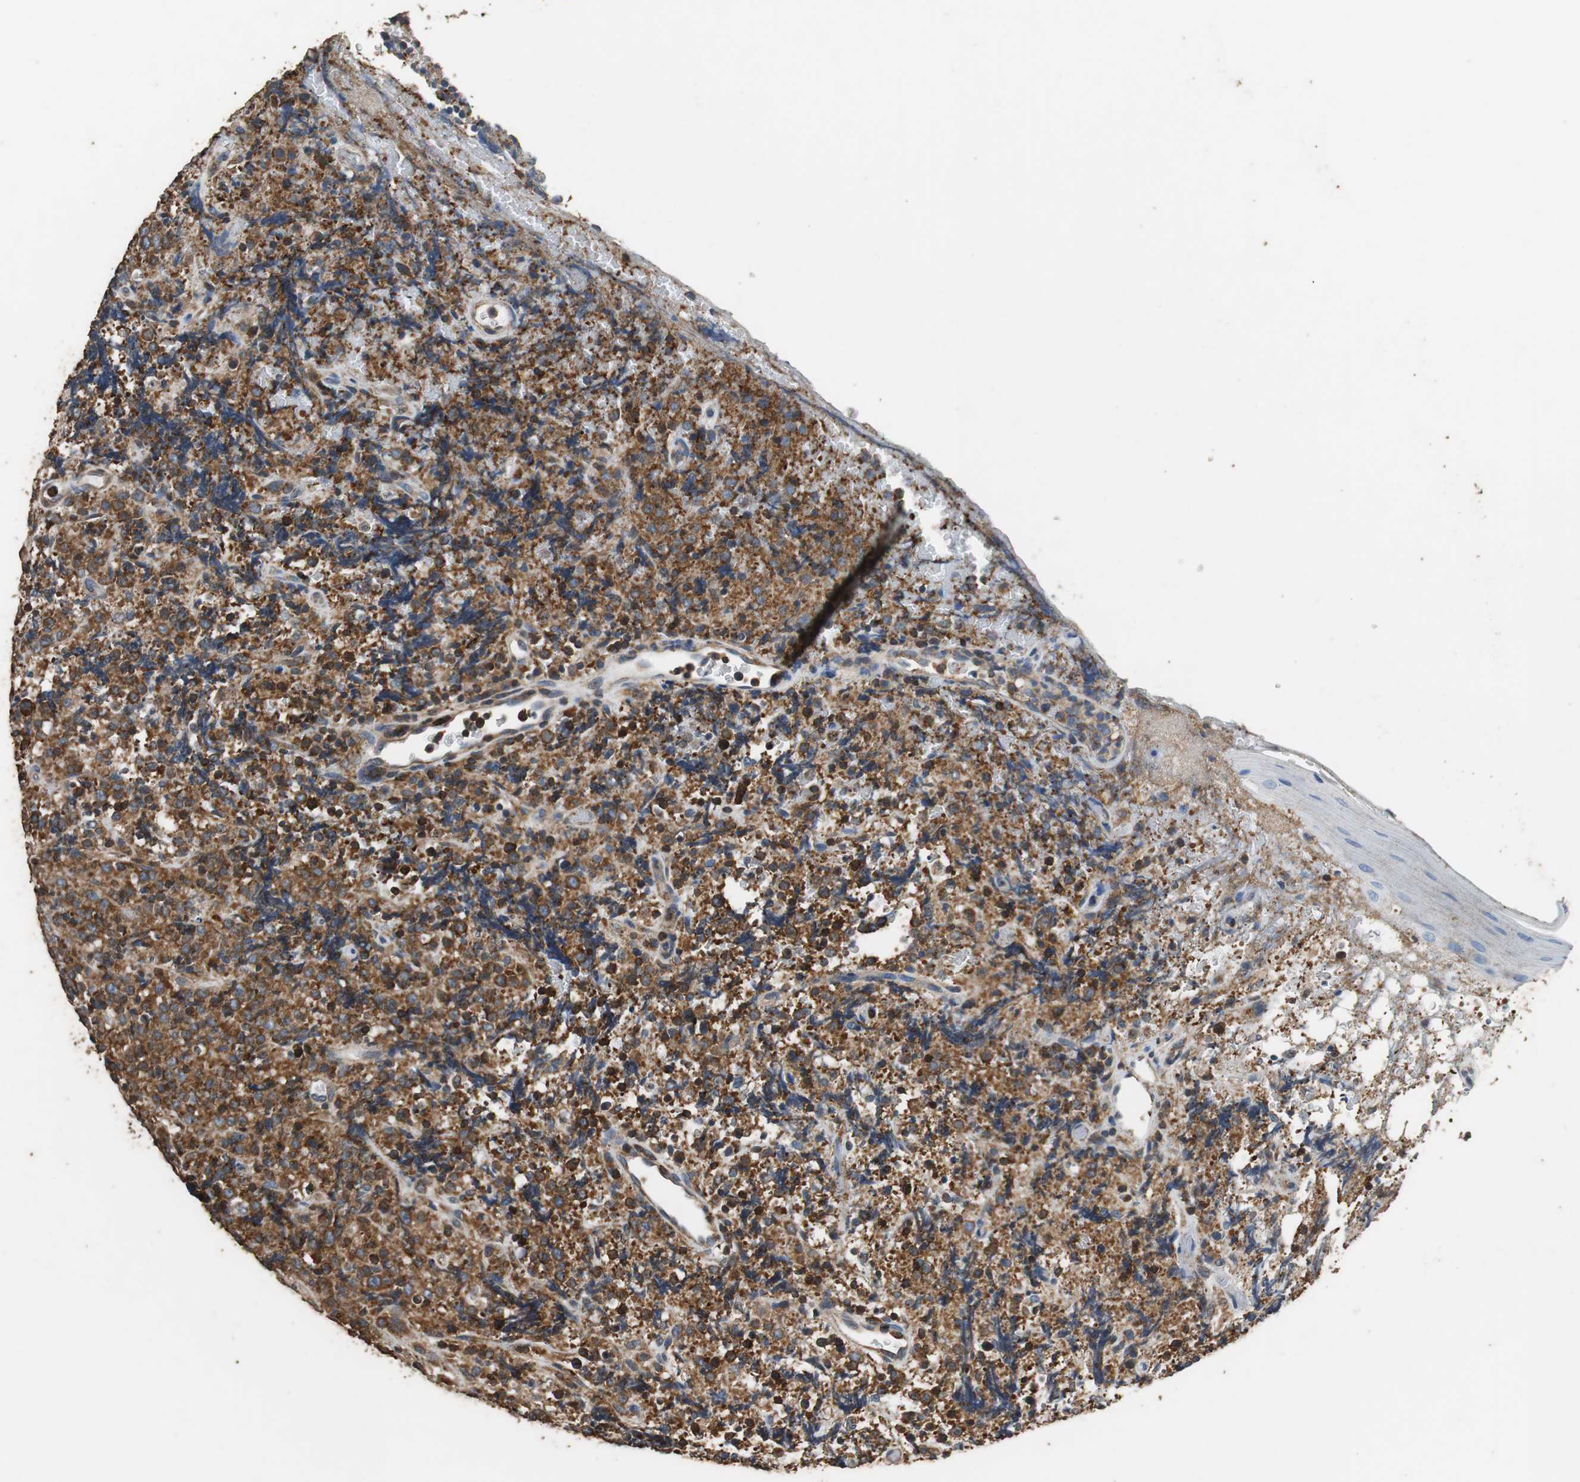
{"staining": {"intensity": "strong", "quantity": ">75%", "location": "cytoplasmic/membranous"}, "tissue": "lymphoma", "cell_type": "Tumor cells", "image_type": "cancer", "snomed": [{"axis": "morphology", "description": "Malignant lymphoma, non-Hodgkin's type, High grade"}, {"axis": "topography", "description": "Tonsil"}], "caption": "The immunohistochemical stain labels strong cytoplasmic/membranous positivity in tumor cells of high-grade malignant lymphoma, non-Hodgkin's type tissue. (Stains: DAB (3,3'-diaminobenzidine) in brown, nuclei in blue, Microscopy: brightfield microscopy at high magnification).", "gene": "PRKRA", "patient": {"sex": "female", "age": 36}}